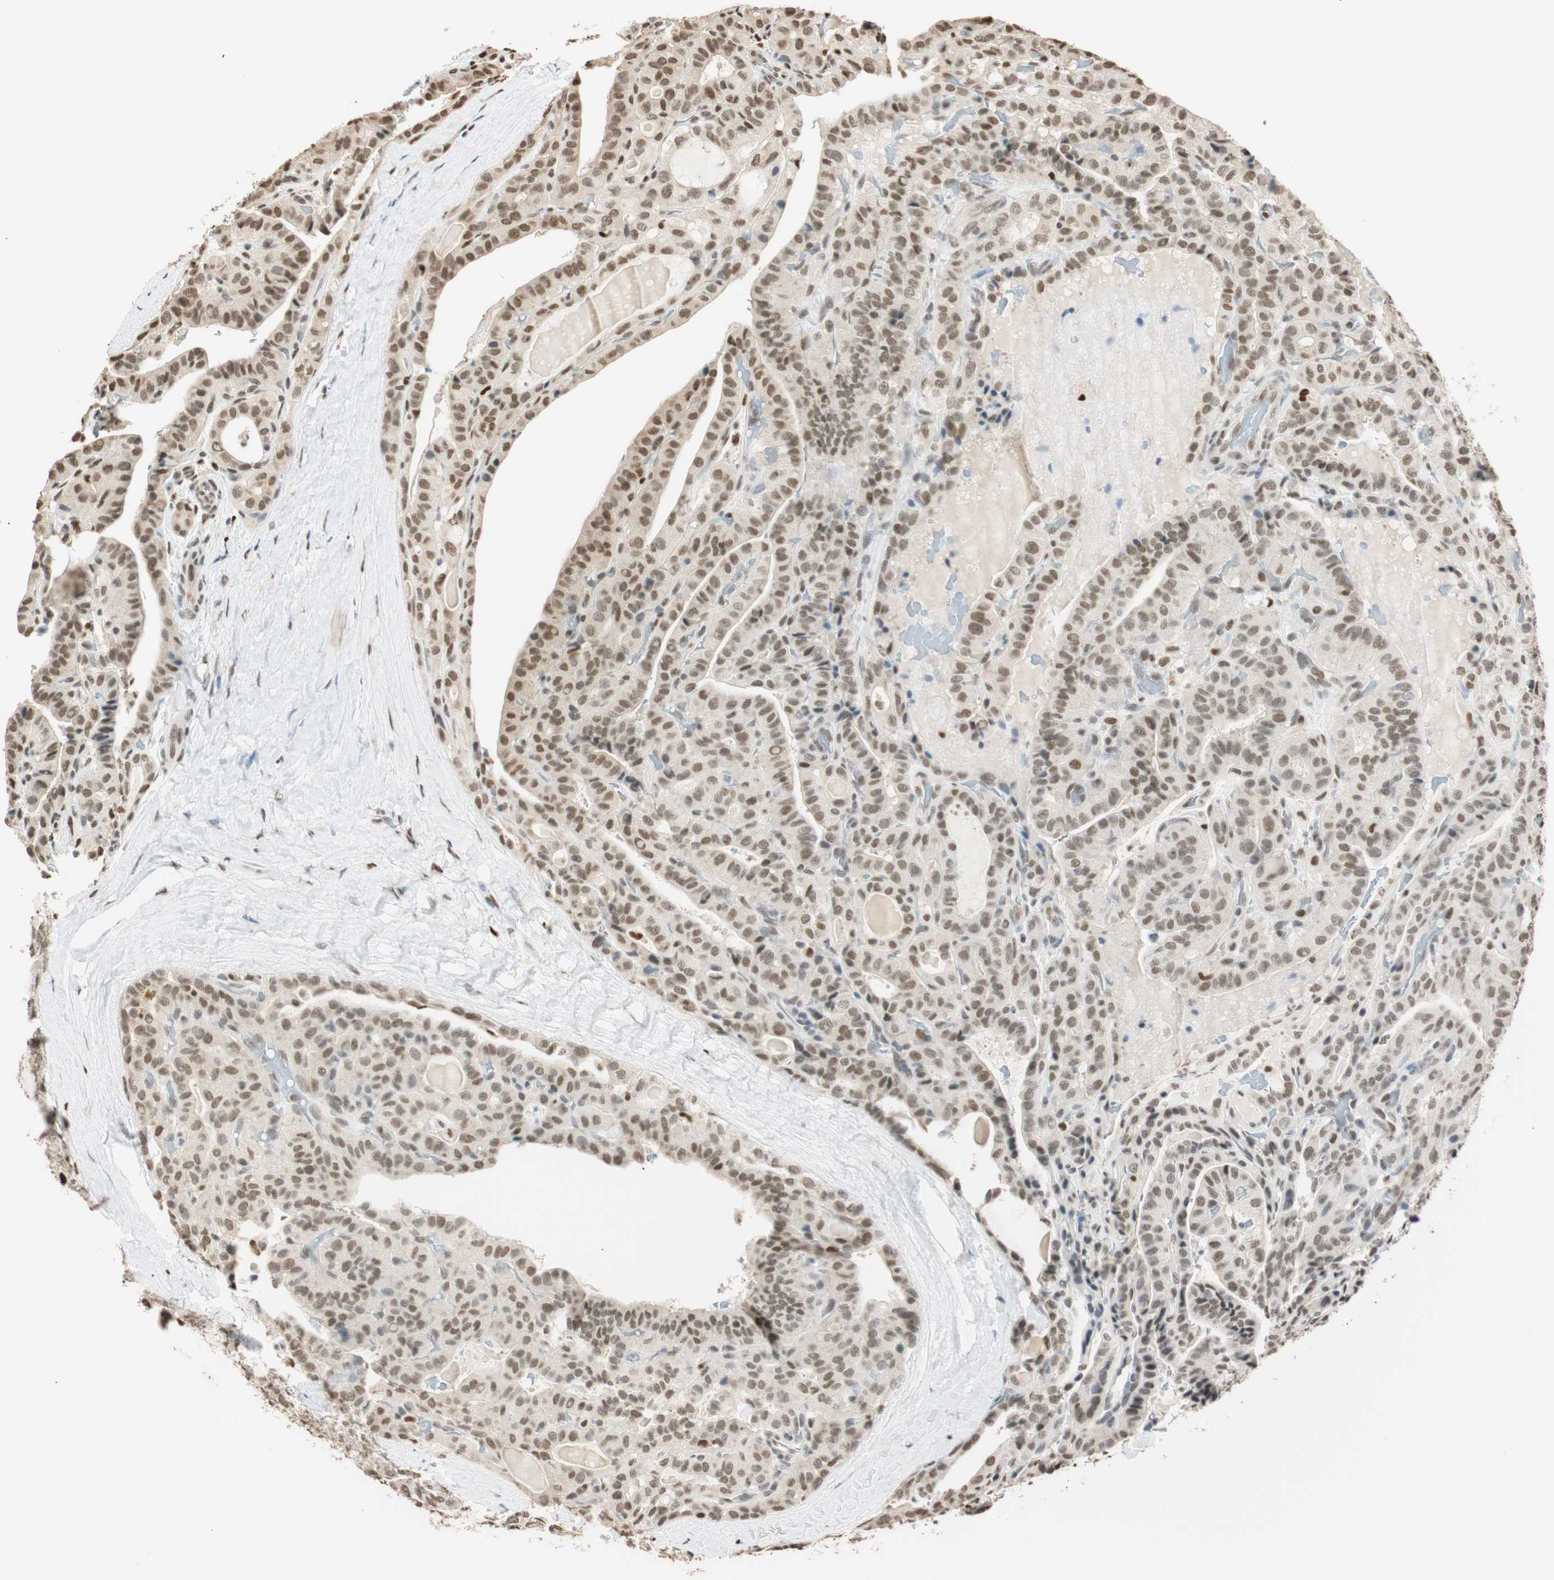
{"staining": {"intensity": "weak", "quantity": ">75%", "location": "nuclear"}, "tissue": "thyroid cancer", "cell_type": "Tumor cells", "image_type": "cancer", "snomed": [{"axis": "morphology", "description": "Papillary adenocarcinoma, NOS"}, {"axis": "topography", "description": "Thyroid gland"}], "caption": "Human thyroid papillary adenocarcinoma stained with a protein marker shows weak staining in tumor cells.", "gene": "FANCG", "patient": {"sex": "male", "age": 77}}